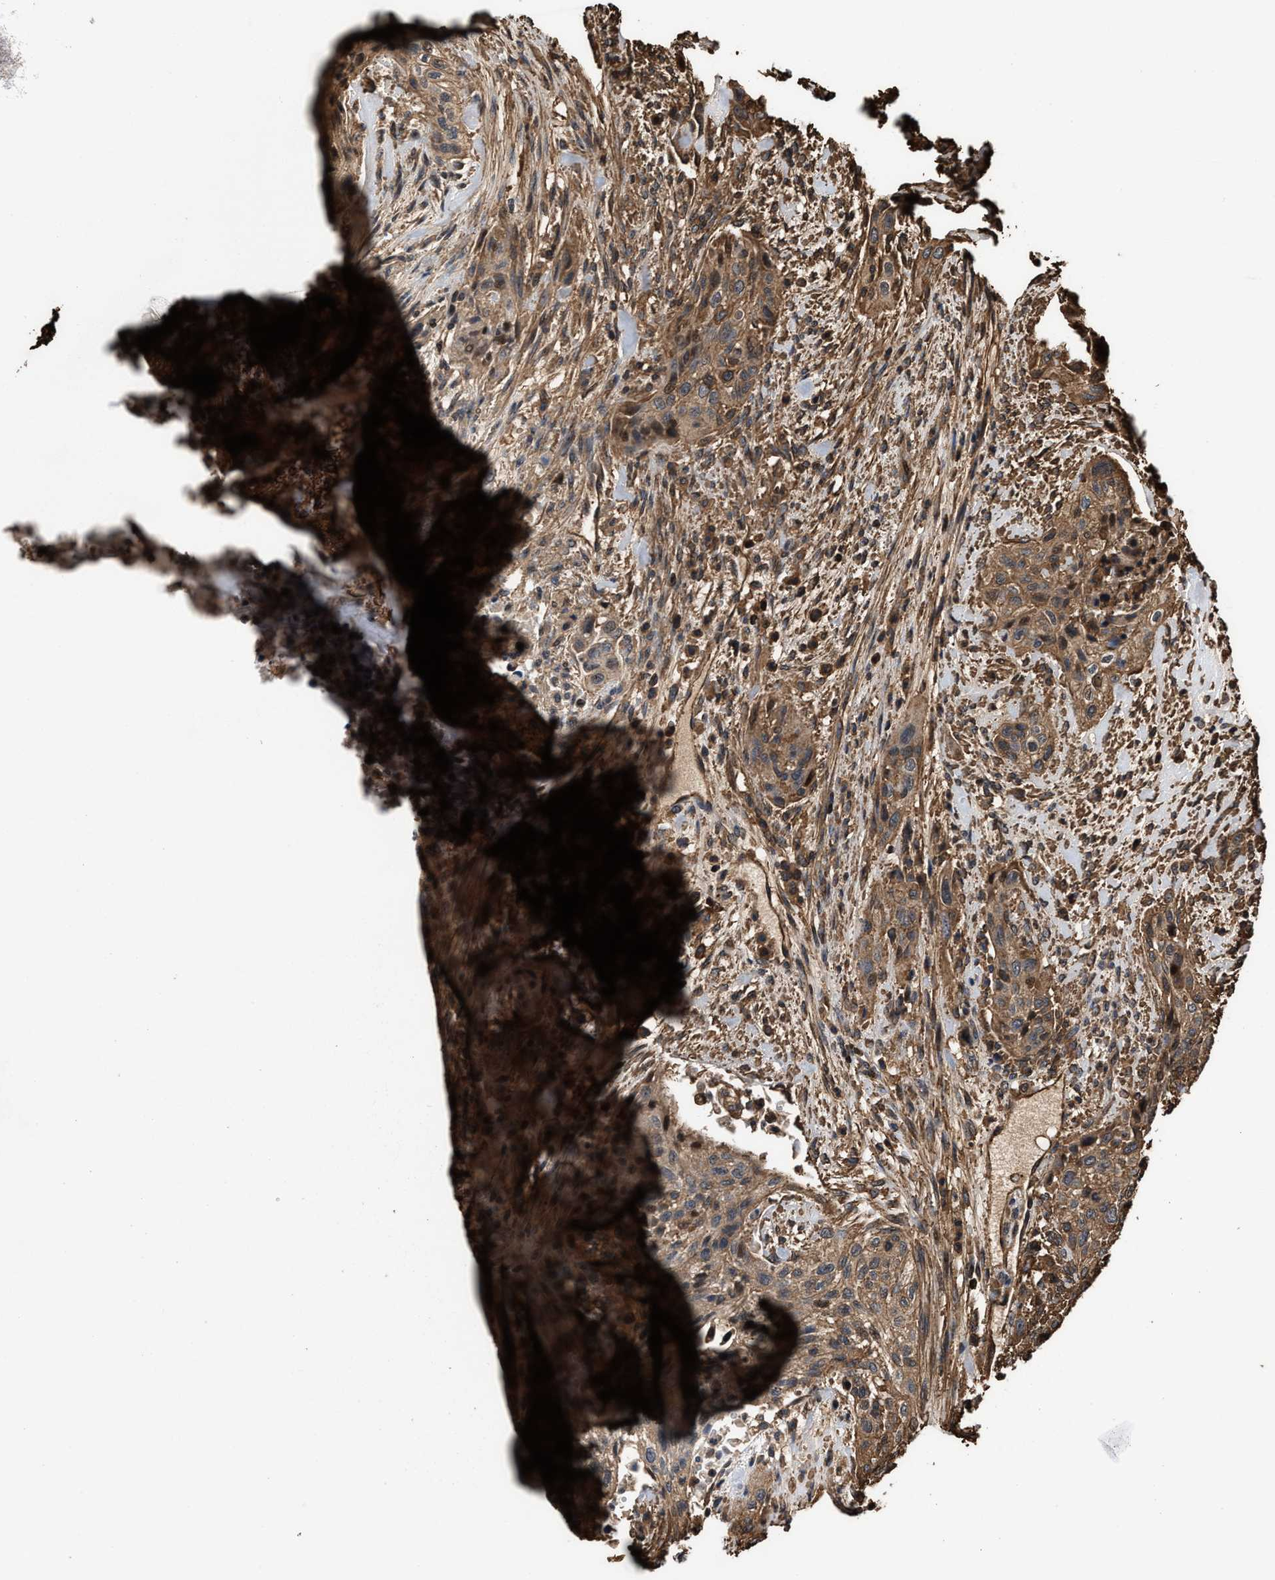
{"staining": {"intensity": "moderate", "quantity": ">75%", "location": "cytoplasmic/membranous"}, "tissue": "urothelial cancer", "cell_type": "Tumor cells", "image_type": "cancer", "snomed": [{"axis": "morphology", "description": "Urothelial carcinoma, Low grade"}, {"axis": "morphology", "description": "Urothelial carcinoma, High grade"}, {"axis": "topography", "description": "Urinary bladder"}], "caption": "Urothelial cancer stained for a protein (brown) reveals moderate cytoplasmic/membranous positive staining in approximately >75% of tumor cells.", "gene": "KBTBD2", "patient": {"sex": "male", "age": 35}}